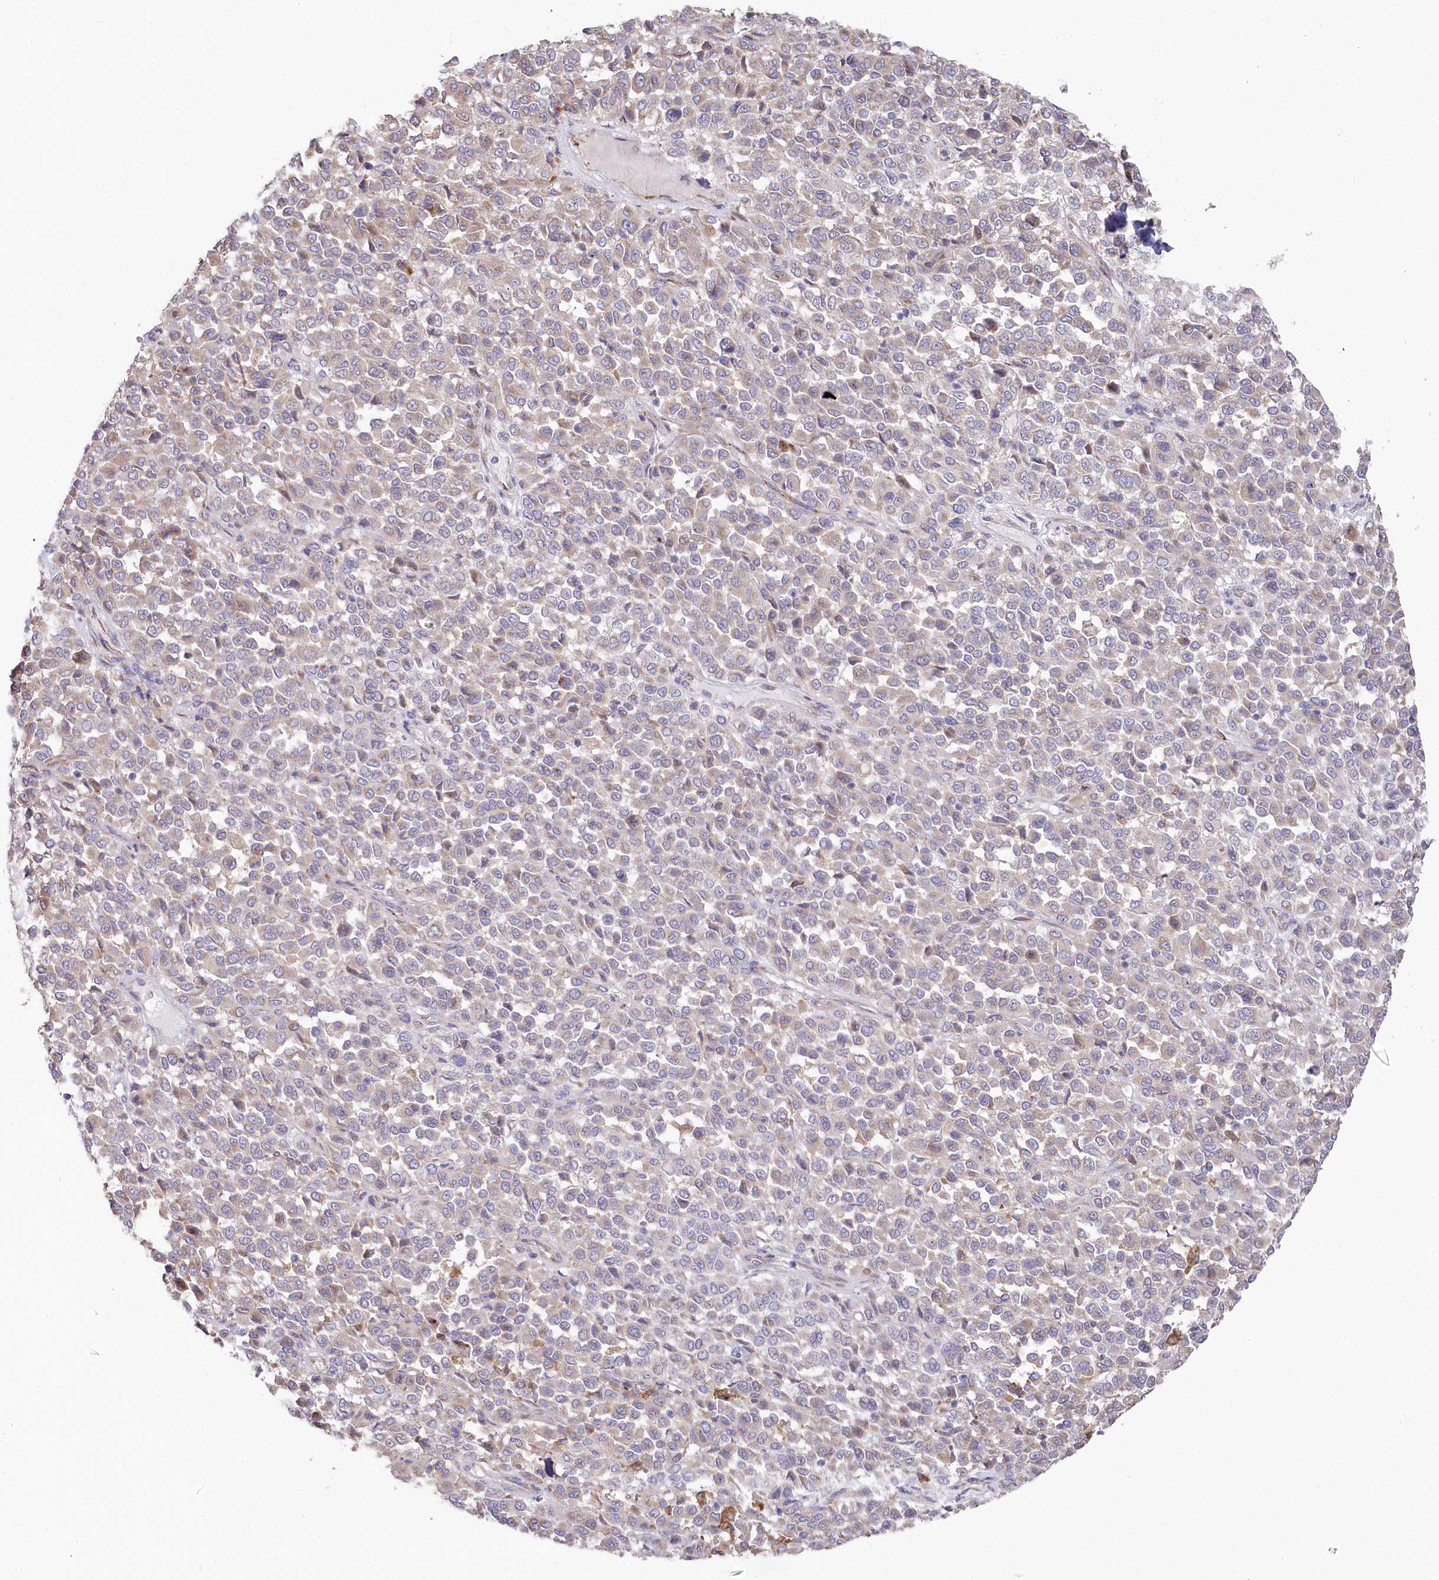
{"staining": {"intensity": "negative", "quantity": "none", "location": "none"}, "tissue": "melanoma", "cell_type": "Tumor cells", "image_type": "cancer", "snomed": [{"axis": "morphology", "description": "Malignant melanoma, Metastatic site"}, {"axis": "topography", "description": "Pancreas"}], "caption": "High power microscopy micrograph of an IHC image of malignant melanoma (metastatic site), revealing no significant expression in tumor cells.", "gene": "POGLUT1", "patient": {"sex": "female", "age": 30}}